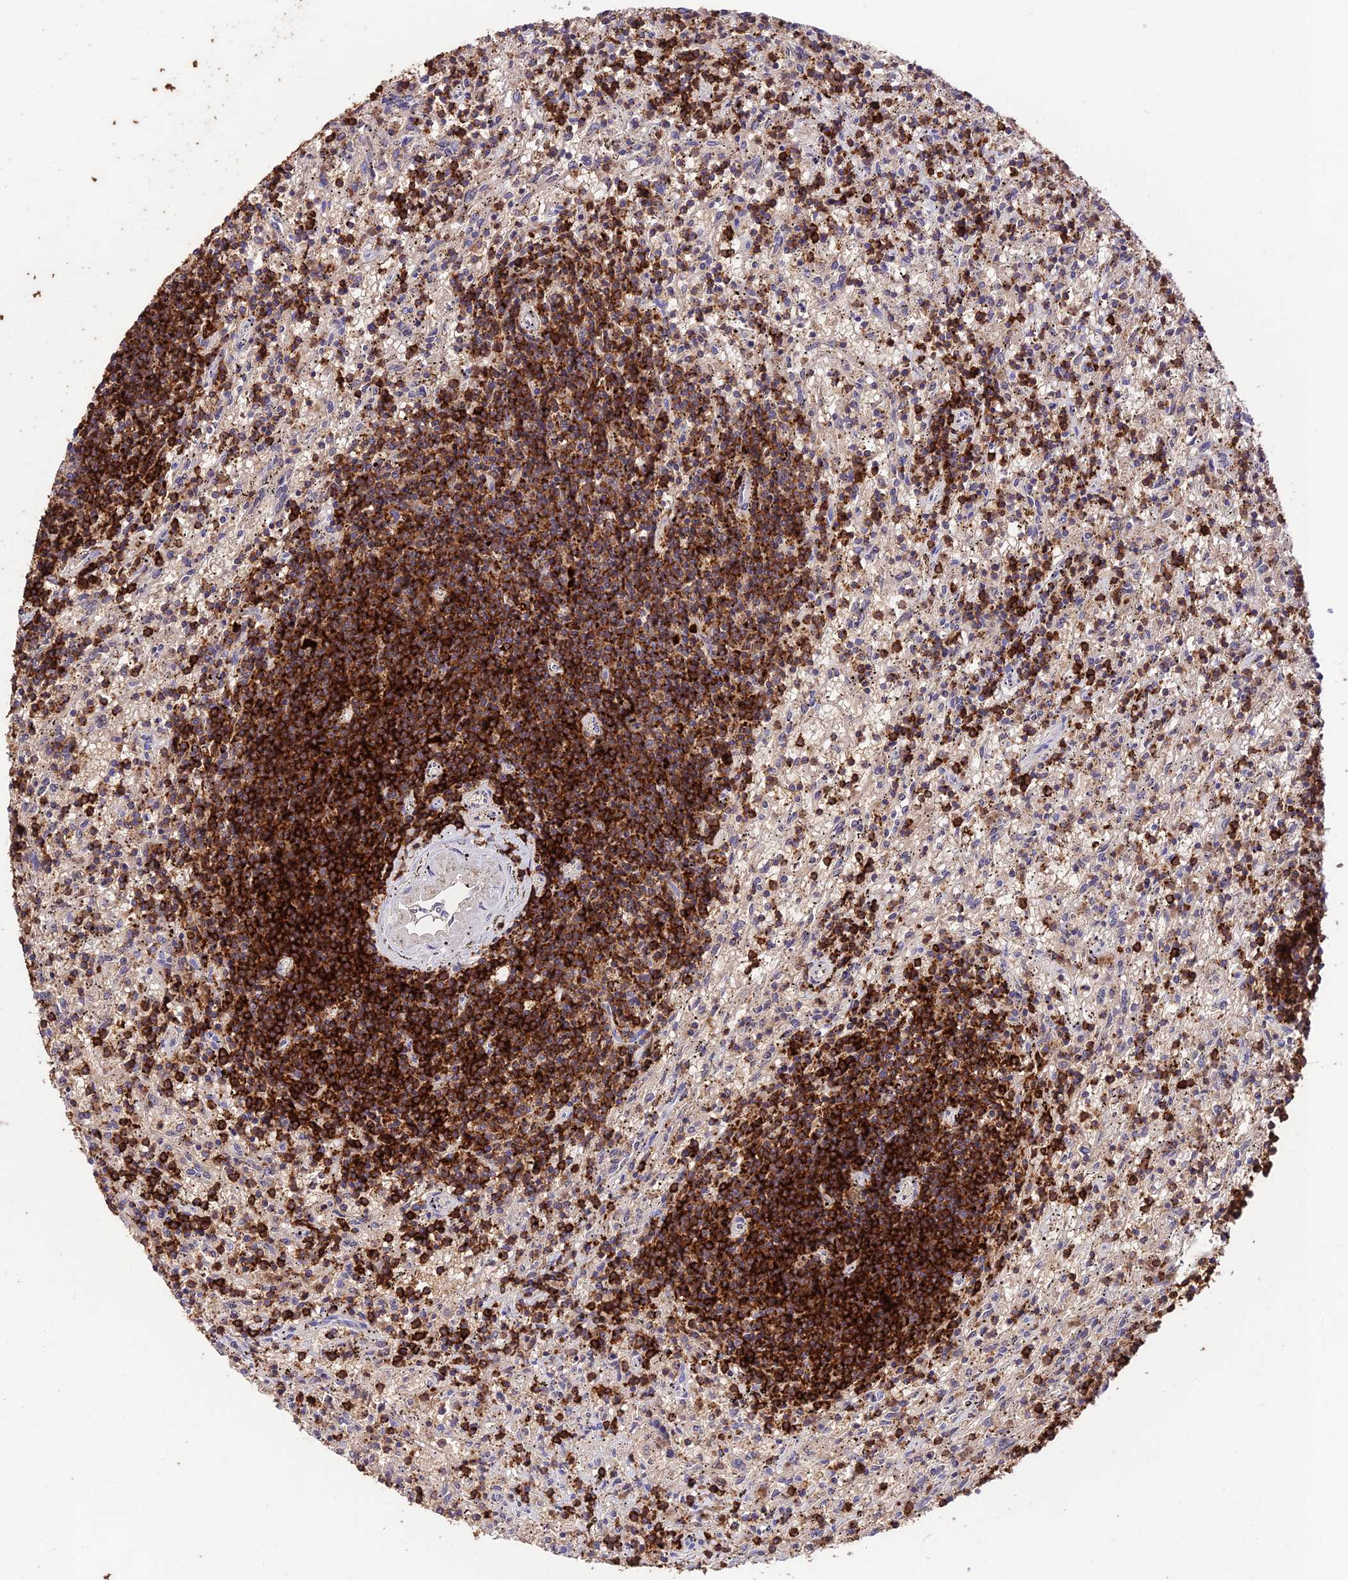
{"staining": {"intensity": "strong", "quantity": "25%-75%", "location": "cytoplasmic/membranous"}, "tissue": "lymphoma", "cell_type": "Tumor cells", "image_type": "cancer", "snomed": [{"axis": "morphology", "description": "Malignant lymphoma, non-Hodgkin's type, Low grade"}, {"axis": "topography", "description": "Spleen"}], "caption": "Immunohistochemistry of human low-grade malignant lymphoma, non-Hodgkin's type demonstrates high levels of strong cytoplasmic/membranous expression in about 25%-75% of tumor cells.", "gene": "PTPRCAP", "patient": {"sex": "male", "age": 76}}